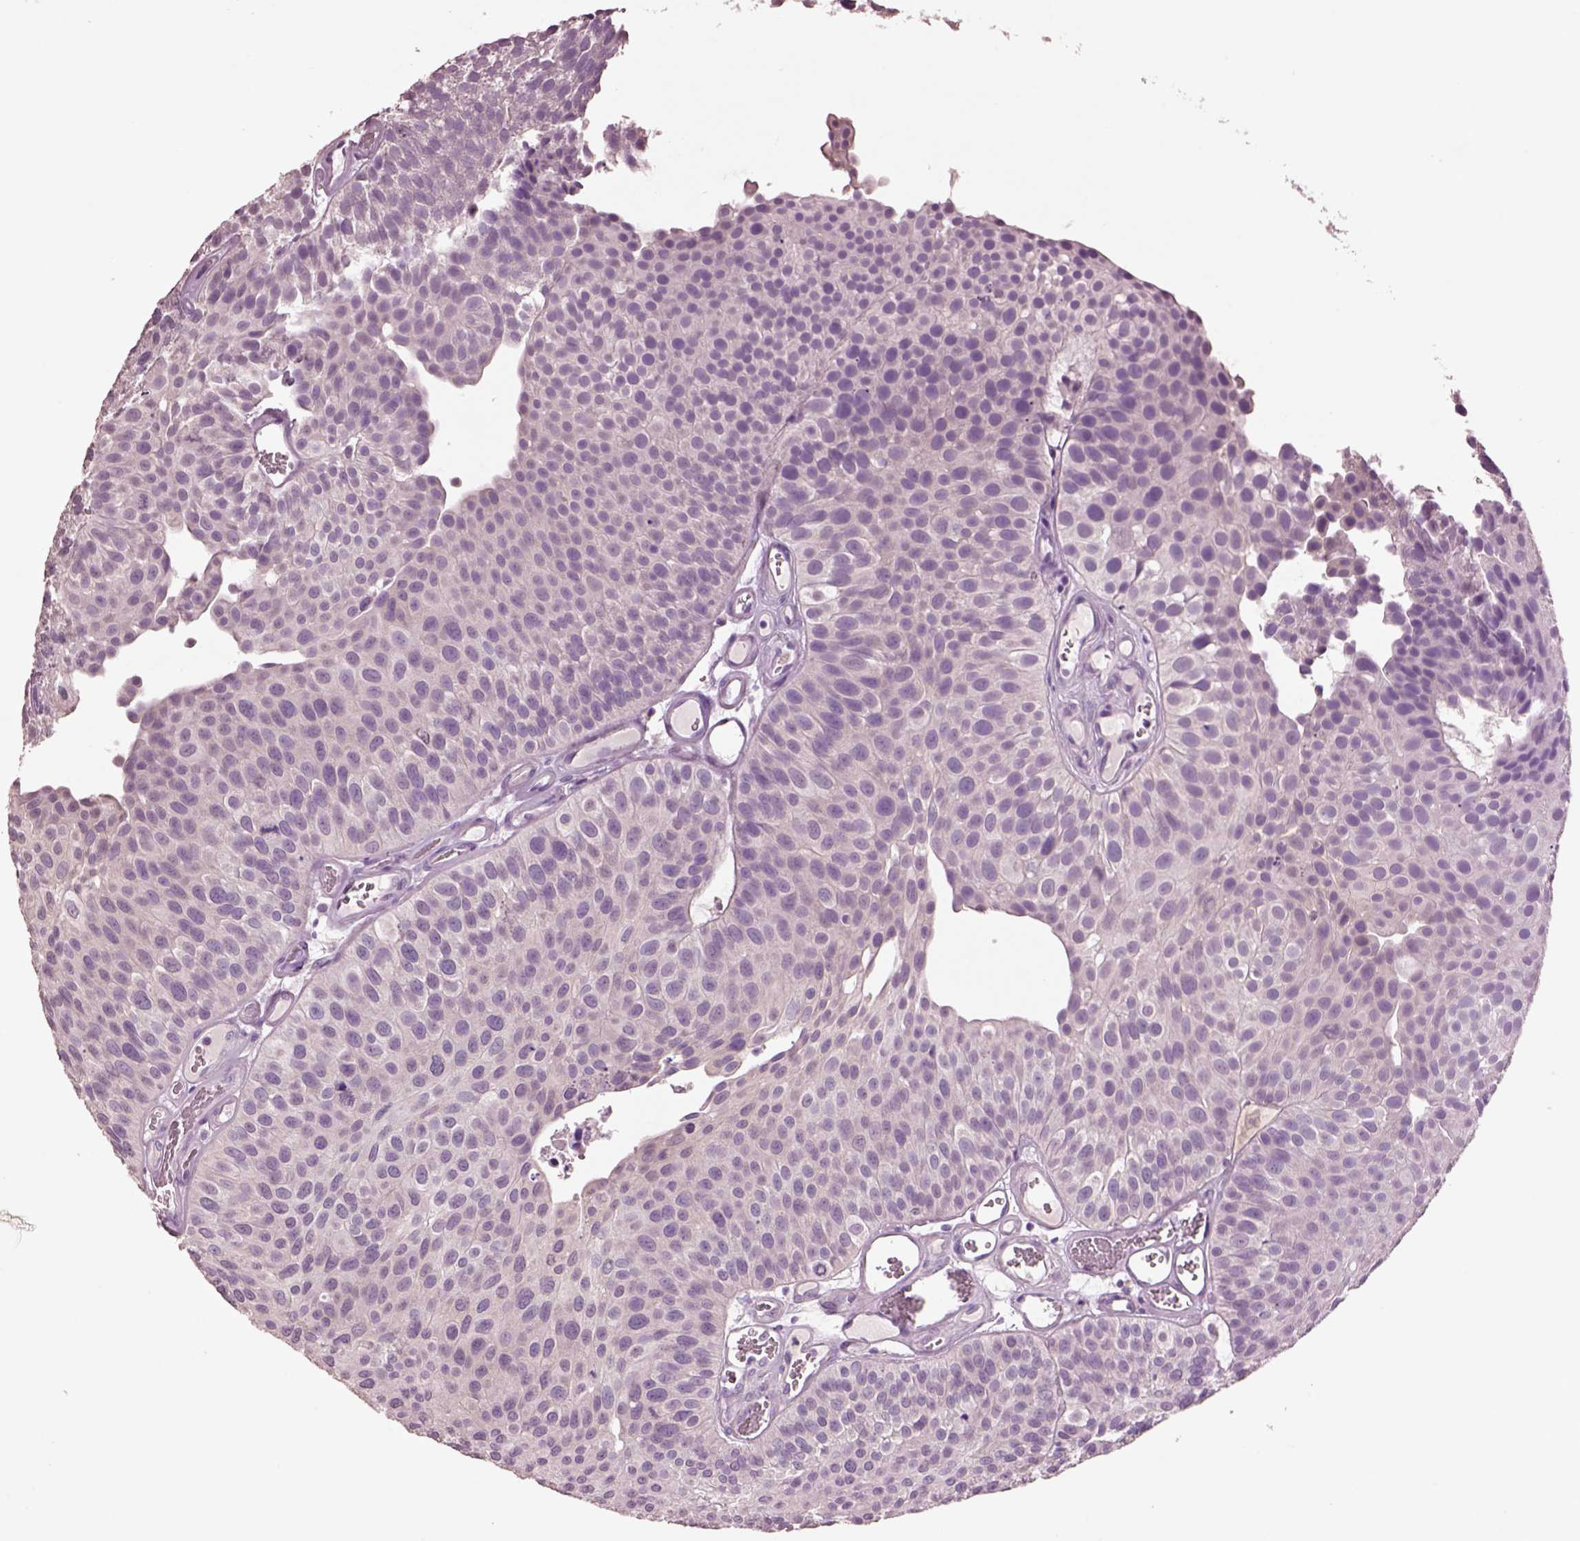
{"staining": {"intensity": "negative", "quantity": "none", "location": "none"}, "tissue": "urothelial cancer", "cell_type": "Tumor cells", "image_type": "cancer", "snomed": [{"axis": "morphology", "description": "Urothelial carcinoma, Low grade"}, {"axis": "topography", "description": "Urinary bladder"}], "caption": "This is an IHC image of human urothelial carcinoma (low-grade). There is no expression in tumor cells.", "gene": "CLPSL1", "patient": {"sex": "female", "age": 87}}